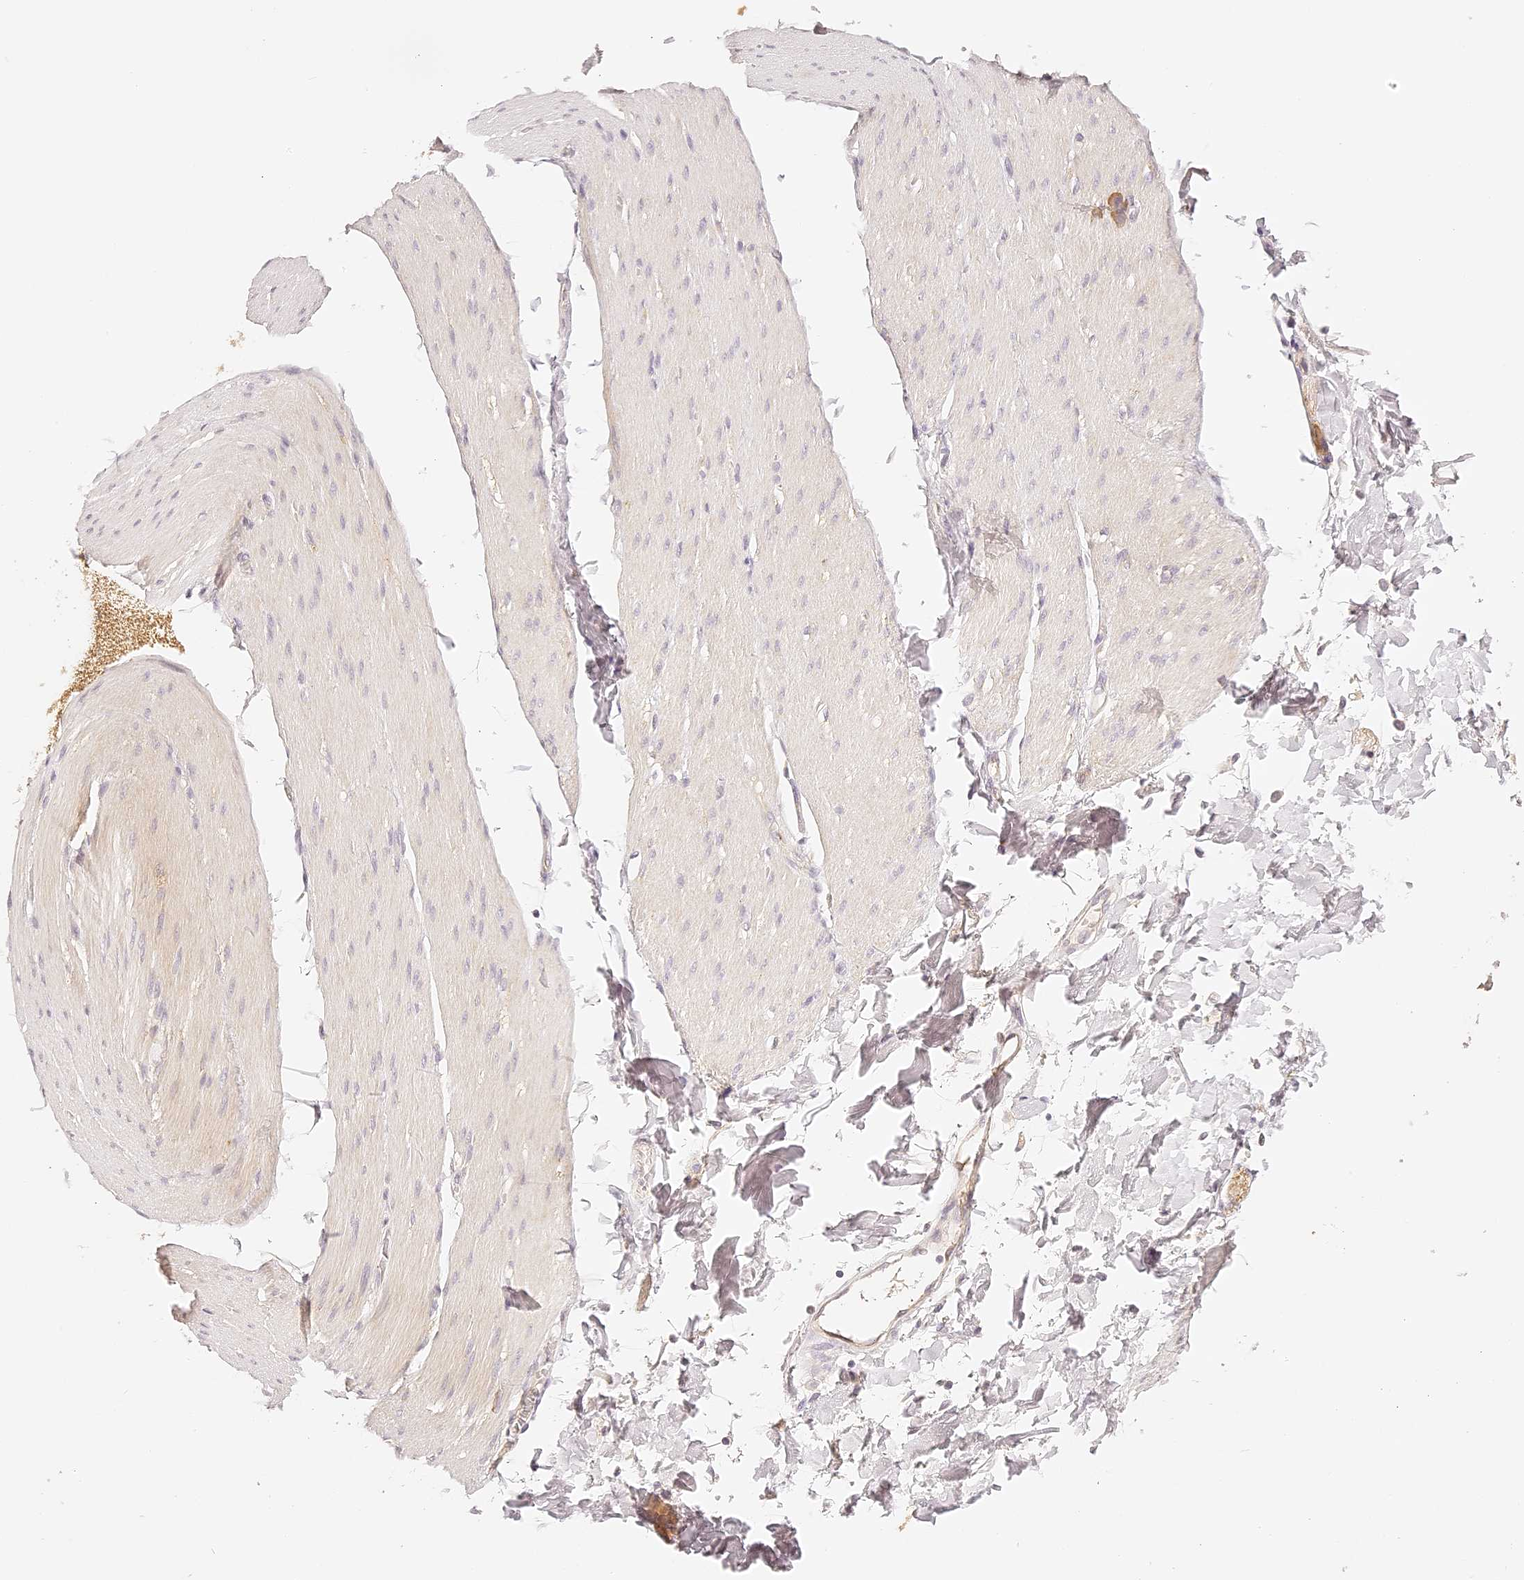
{"staining": {"intensity": "negative", "quantity": "none", "location": "none"}, "tissue": "smooth muscle", "cell_type": "Smooth muscle cells", "image_type": "normal", "snomed": [{"axis": "morphology", "description": "Normal tissue, NOS"}, {"axis": "topography", "description": "Smooth muscle"}, {"axis": "topography", "description": "Small intestine"}], "caption": "The photomicrograph displays no significant expression in smooth muscle cells of smooth muscle. Nuclei are stained in blue.", "gene": "TRIM45", "patient": {"sex": "female", "age": 84}}